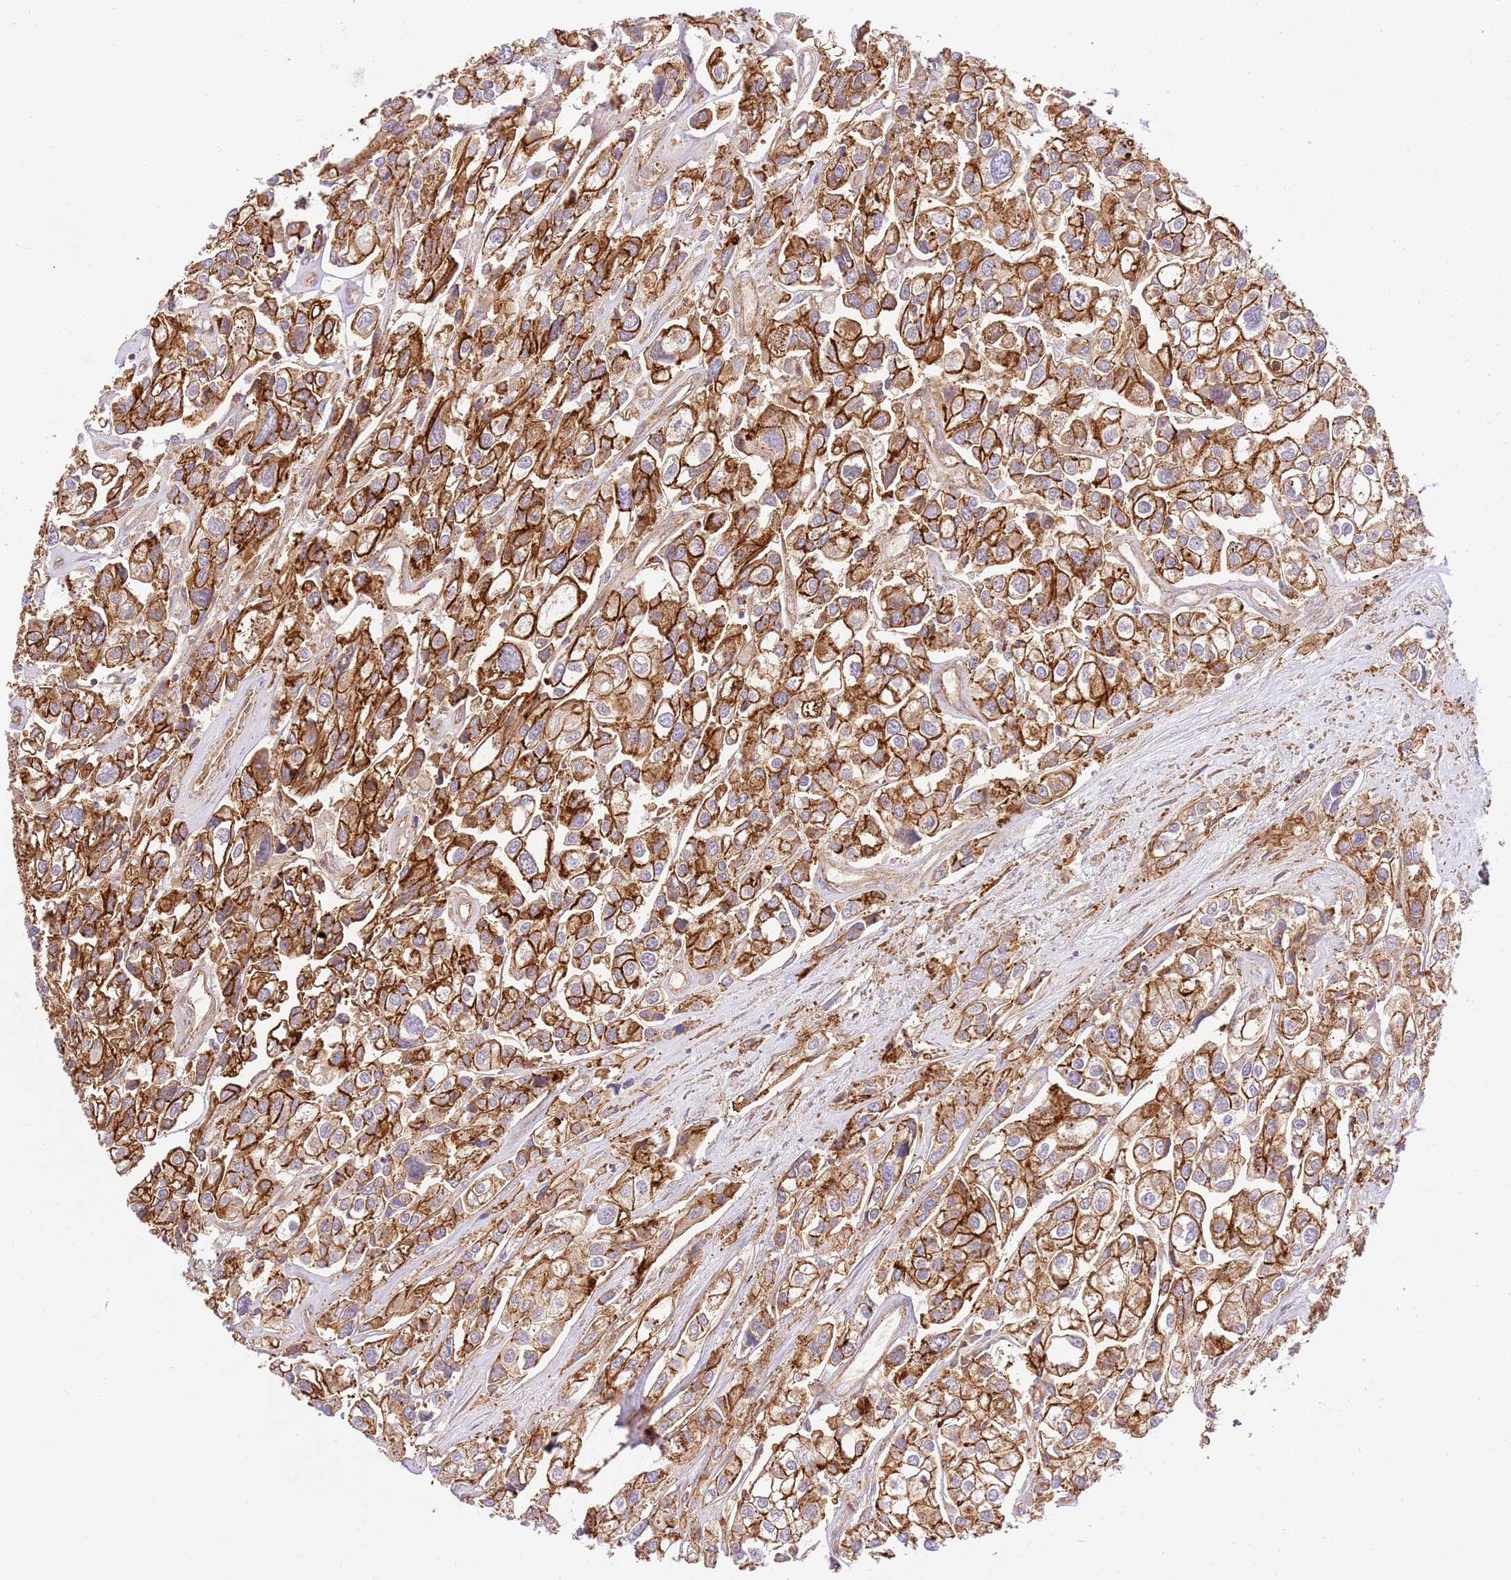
{"staining": {"intensity": "strong", "quantity": ">75%", "location": "cytoplasmic/membranous"}, "tissue": "urothelial cancer", "cell_type": "Tumor cells", "image_type": "cancer", "snomed": [{"axis": "morphology", "description": "Urothelial carcinoma, High grade"}, {"axis": "topography", "description": "Urinary bladder"}], "caption": "Urothelial cancer was stained to show a protein in brown. There is high levels of strong cytoplasmic/membranous expression in about >75% of tumor cells. Using DAB (3,3'-diaminobenzidine) (brown) and hematoxylin (blue) stains, captured at high magnification using brightfield microscopy.", "gene": "EFCAB8", "patient": {"sex": "male", "age": 67}}